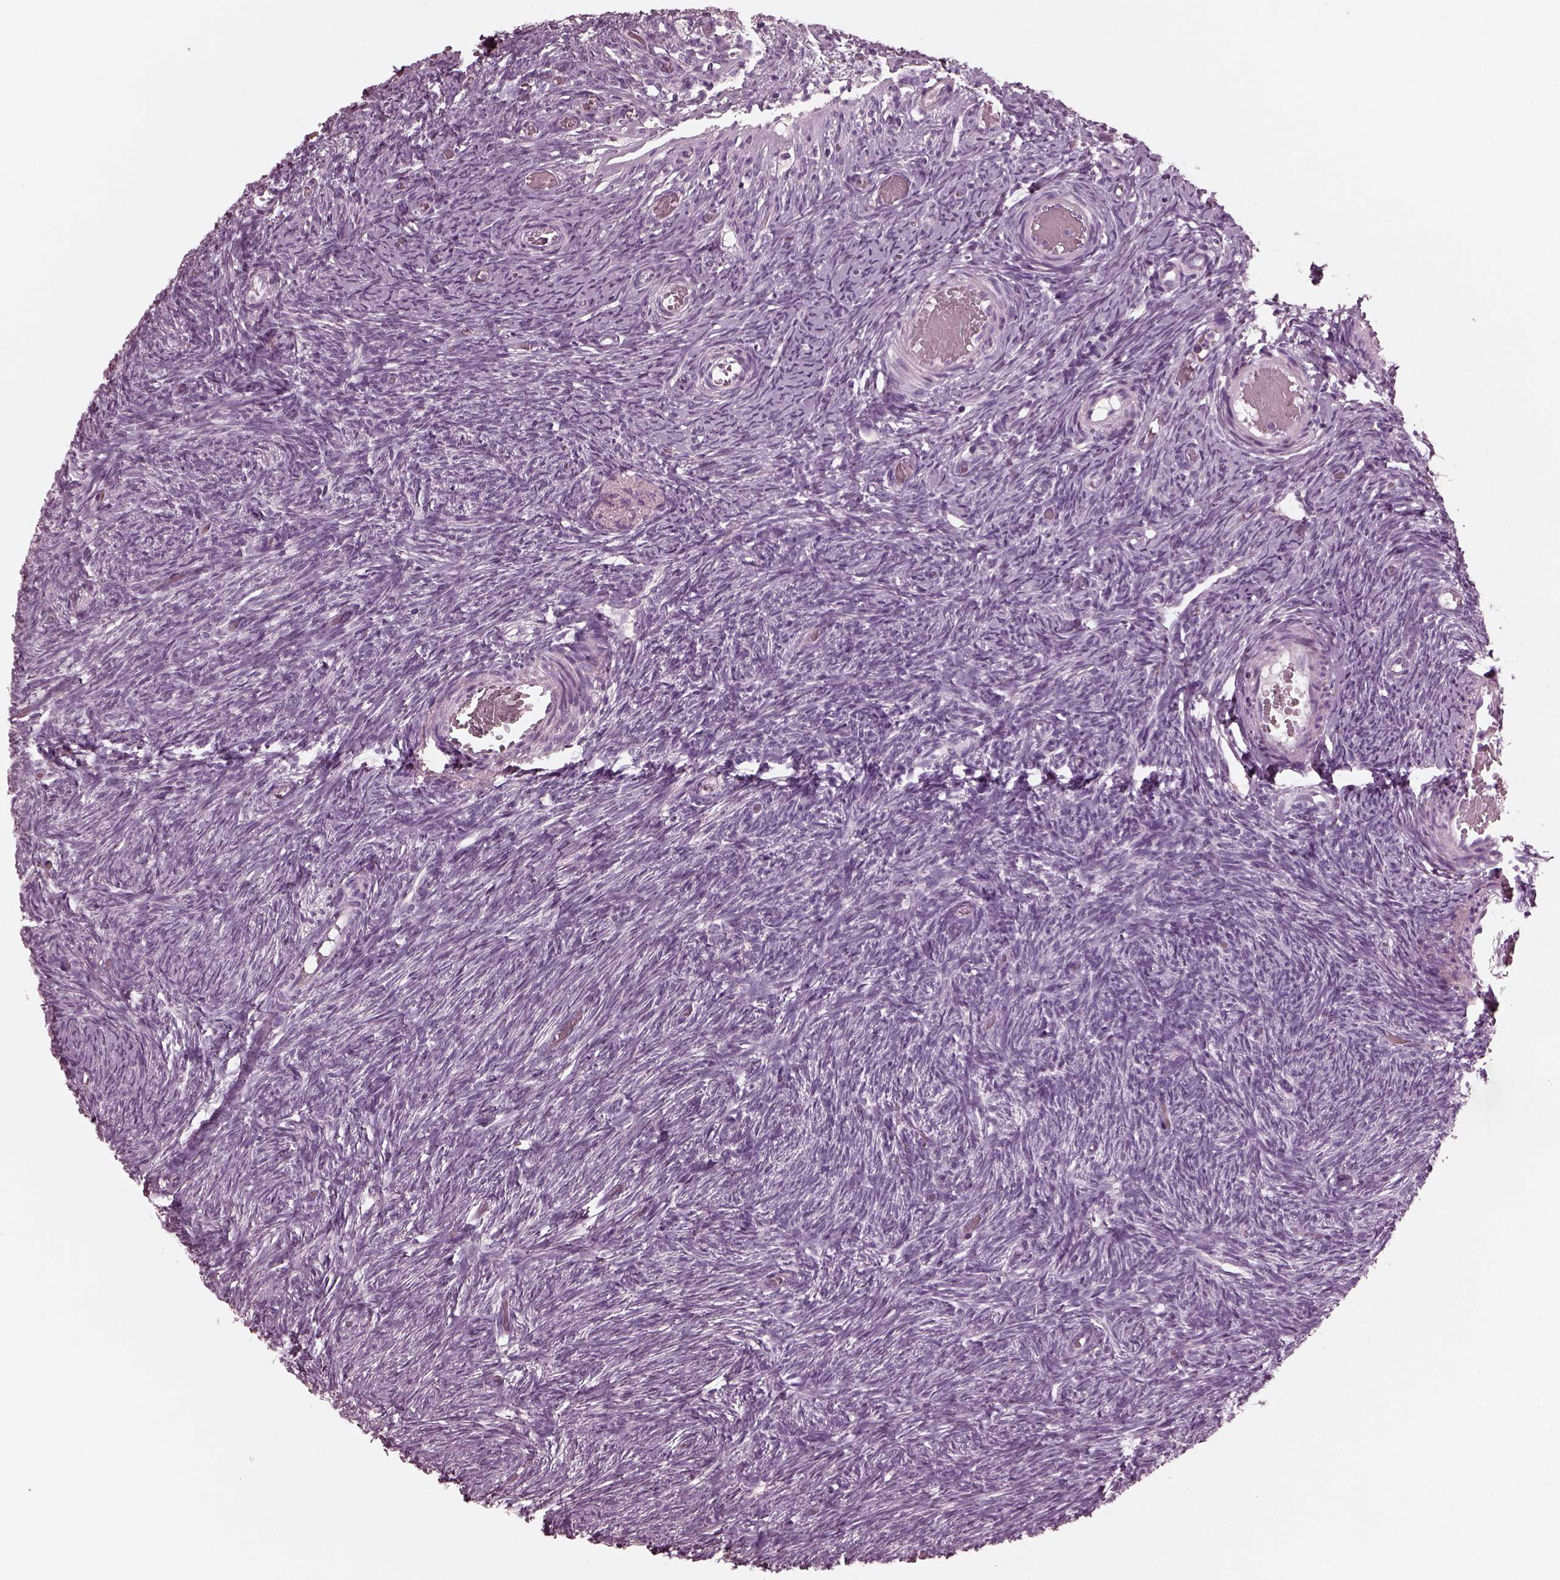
{"staining": {"intensity": "negative", "quantity": "none", "location": "none"}, "tissue": "ovary", "cell_type": "Follicle cells", "image_type": "normal", "snomed": [{"axis": "morphology", "description": "Normal tissue, NOS"}, {"axis": "topography", "description": "Ovary"}], "caption": "There is no significant positivity in follicle cells of ovary. The staining is performed using DAB brown chromogen with nuclei counter-stained in using hematoxylin.", "gene": "CGA", "patient": {"sex": "female", "age": 39}}